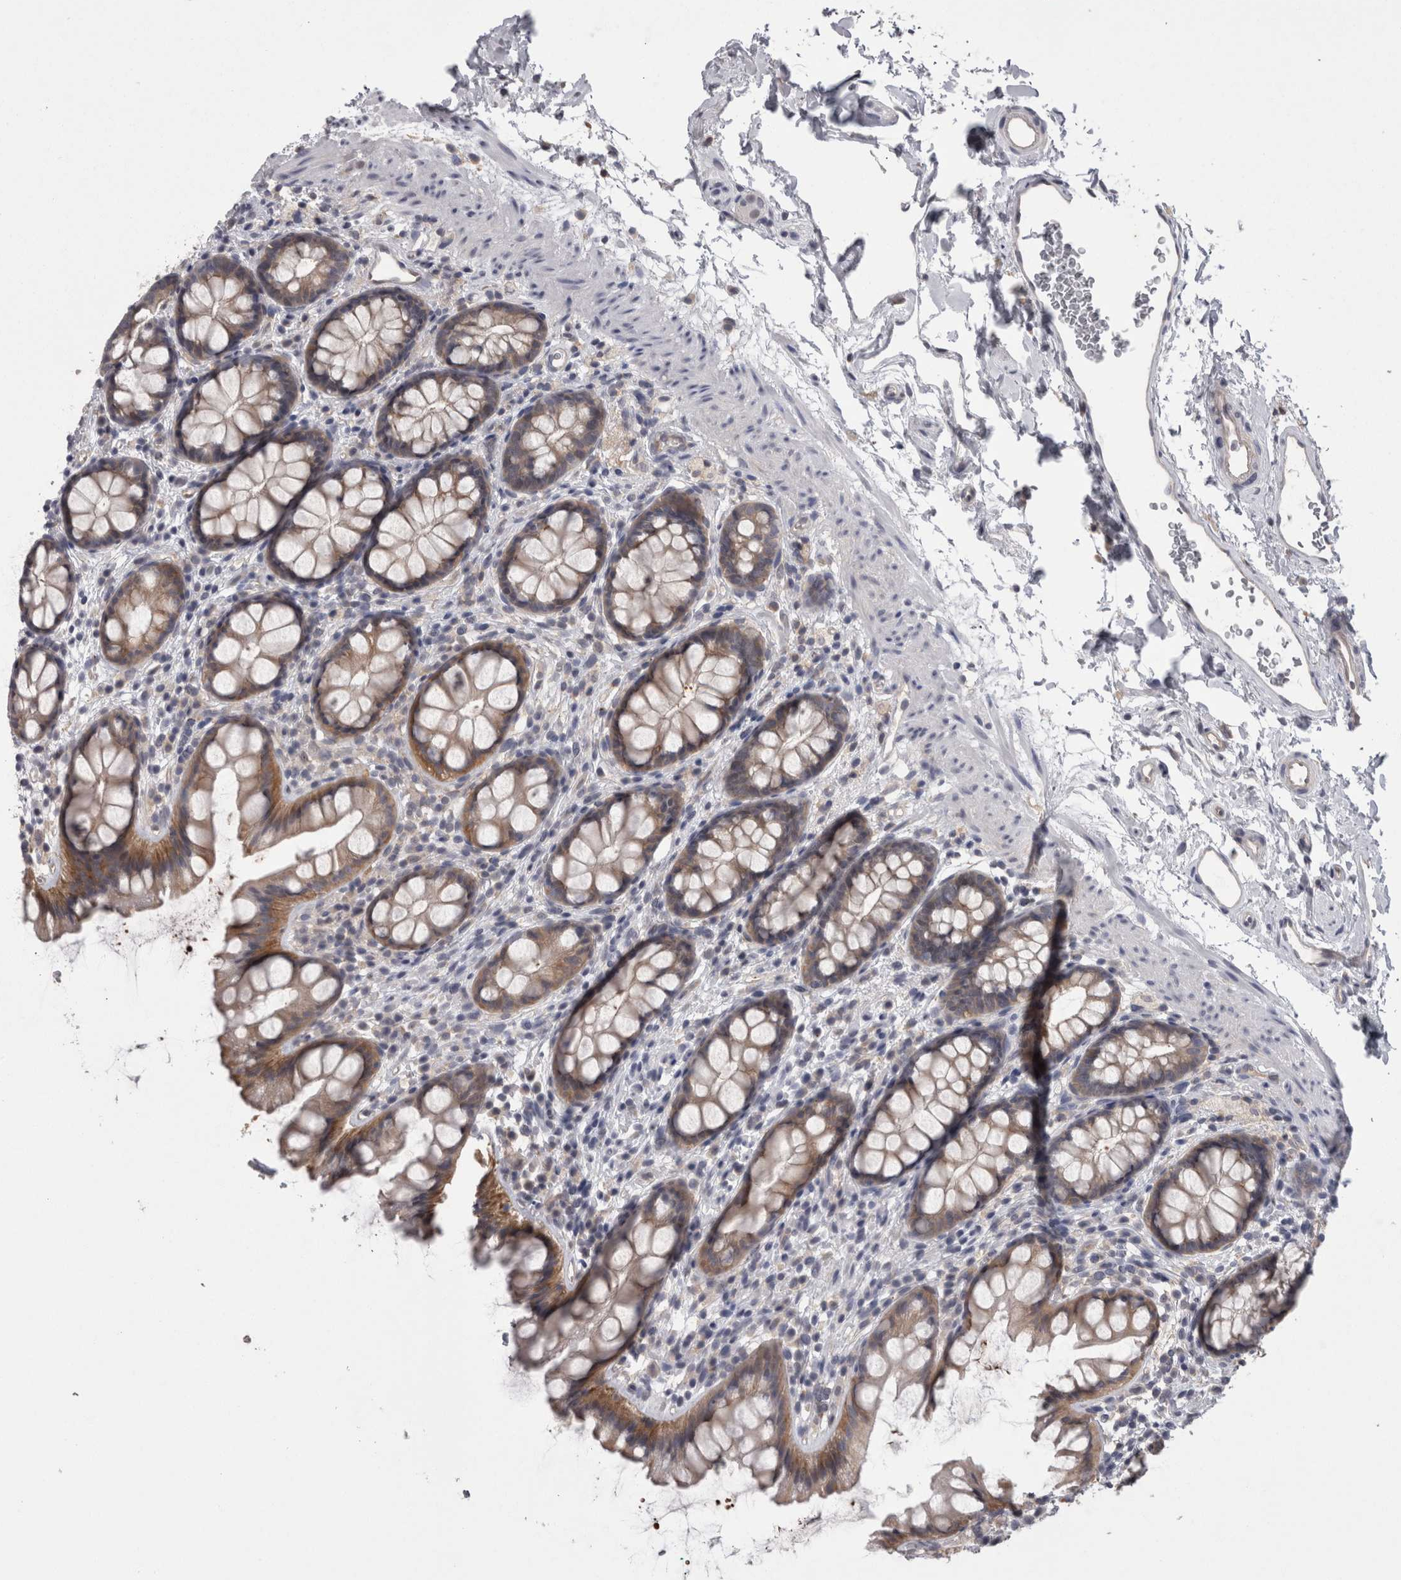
{"staining": {"intensity": "weak", "quantity": "25%-75%", "location": "cytoplasmic/membranous"}, "tissue": "rectum", "cell_type": "Glandular cells", "image_type": "normal", "snomed": [{"axis": "morphology", "description": "Normal tissue, NOS"}, {"axis": "topography", "description": "Rectum"}], "caption": "Weak cytoplasmic/membranous protein expression is seen in approximately 25%-75% of glandular cells in rectum. (Brightfield microscopy of DAB IHC at high magnification).", "gene": "LYZL6", "patient": {"sex": "female", "age": 65}}